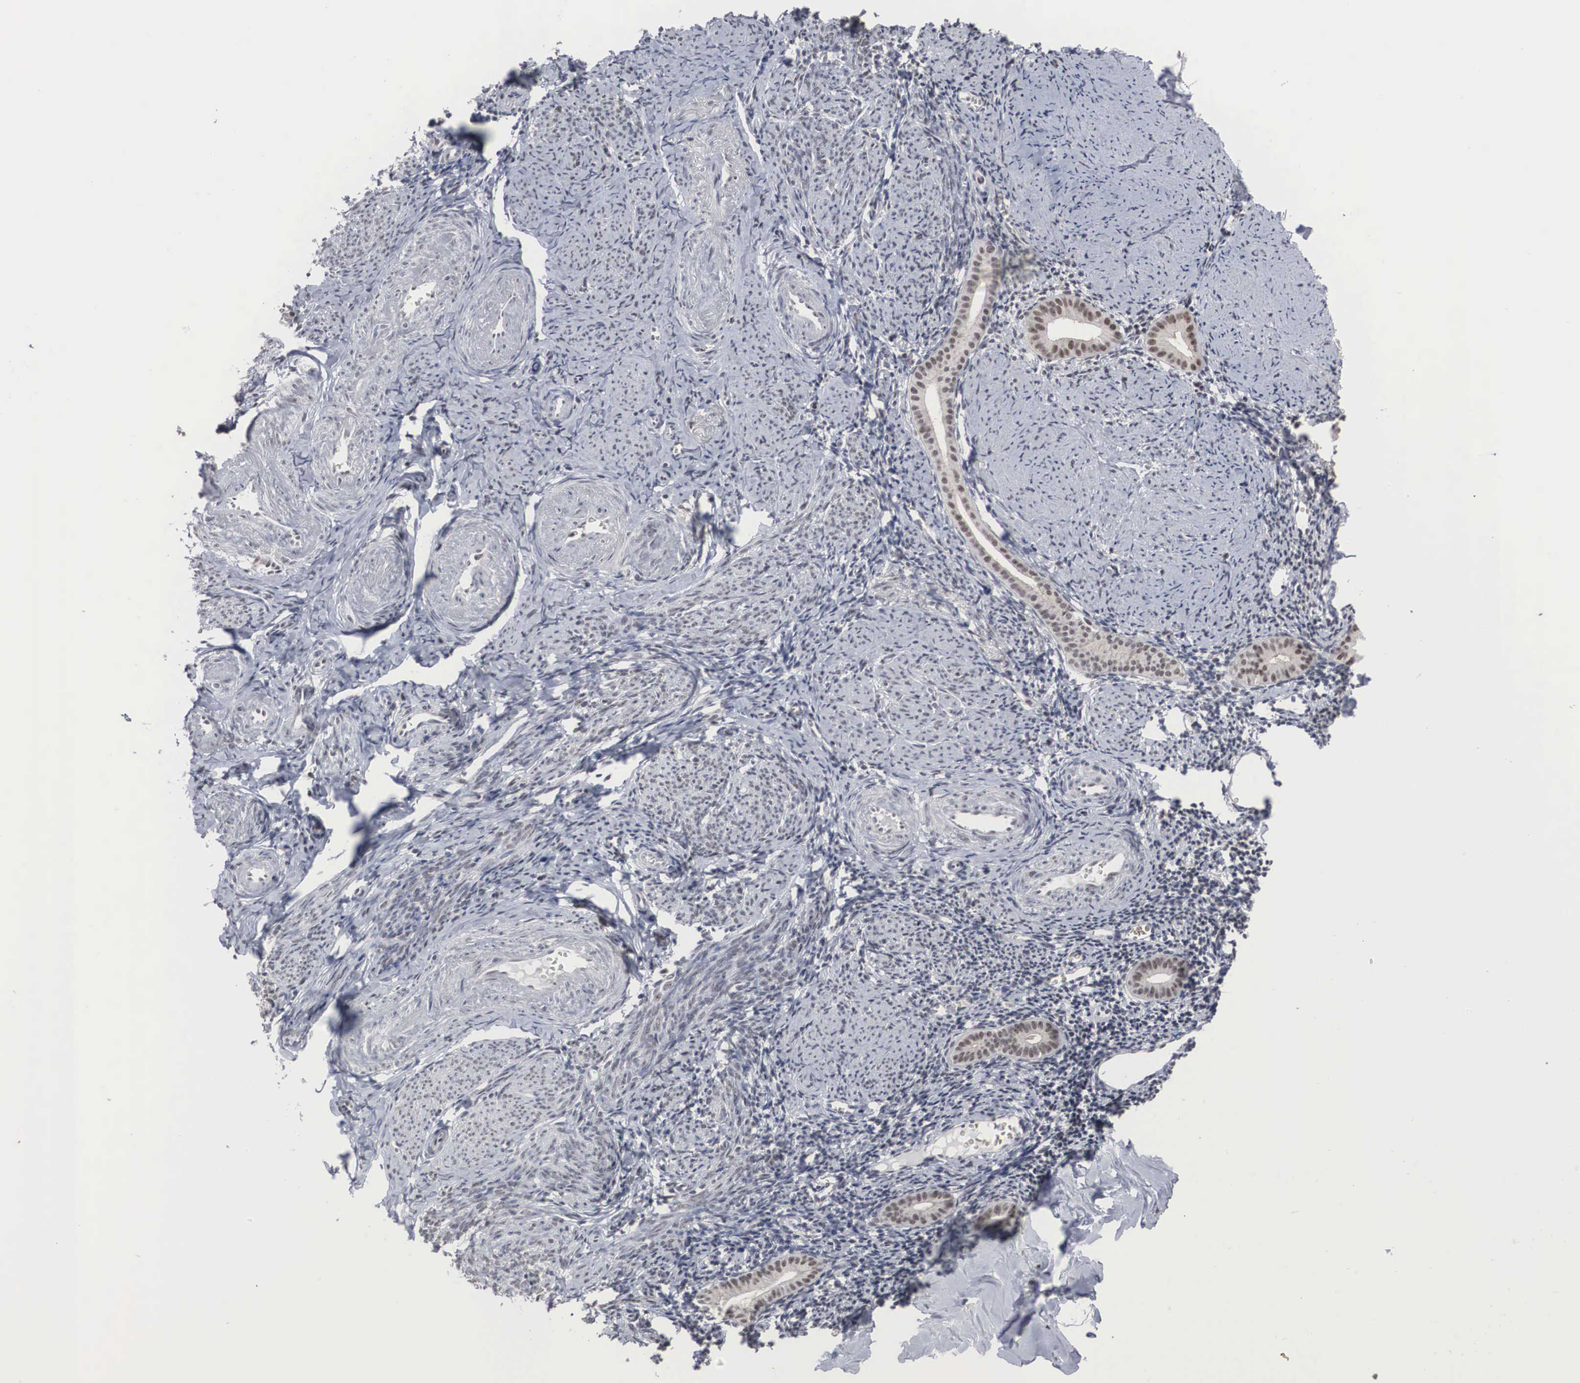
{"staining": {"intensity": "negative", "quantity": "none", "location": "none"}, "tissue": "endometrium", "cell_type": "Cells in endometrial stroma", "image_type": "normal", "snomed": [{"axis": "morphology", "description": "Normal tissue, NOS"}, {"axis": "morphology", "description": "Neoplasm, benign, NOS"}, {"axis": "topography", "description": "Uterus"}], "caption": "Photomicrograph shows no significant protein staining in cells in endometrial stroma of benign endometrium. (Stains: DAB IHC with hematoxylin counter stain, Microscopy: brightfield microscopy at high magnification).", "gene": "AUTS2", "patient": {"sex": "female", "age": 55}}